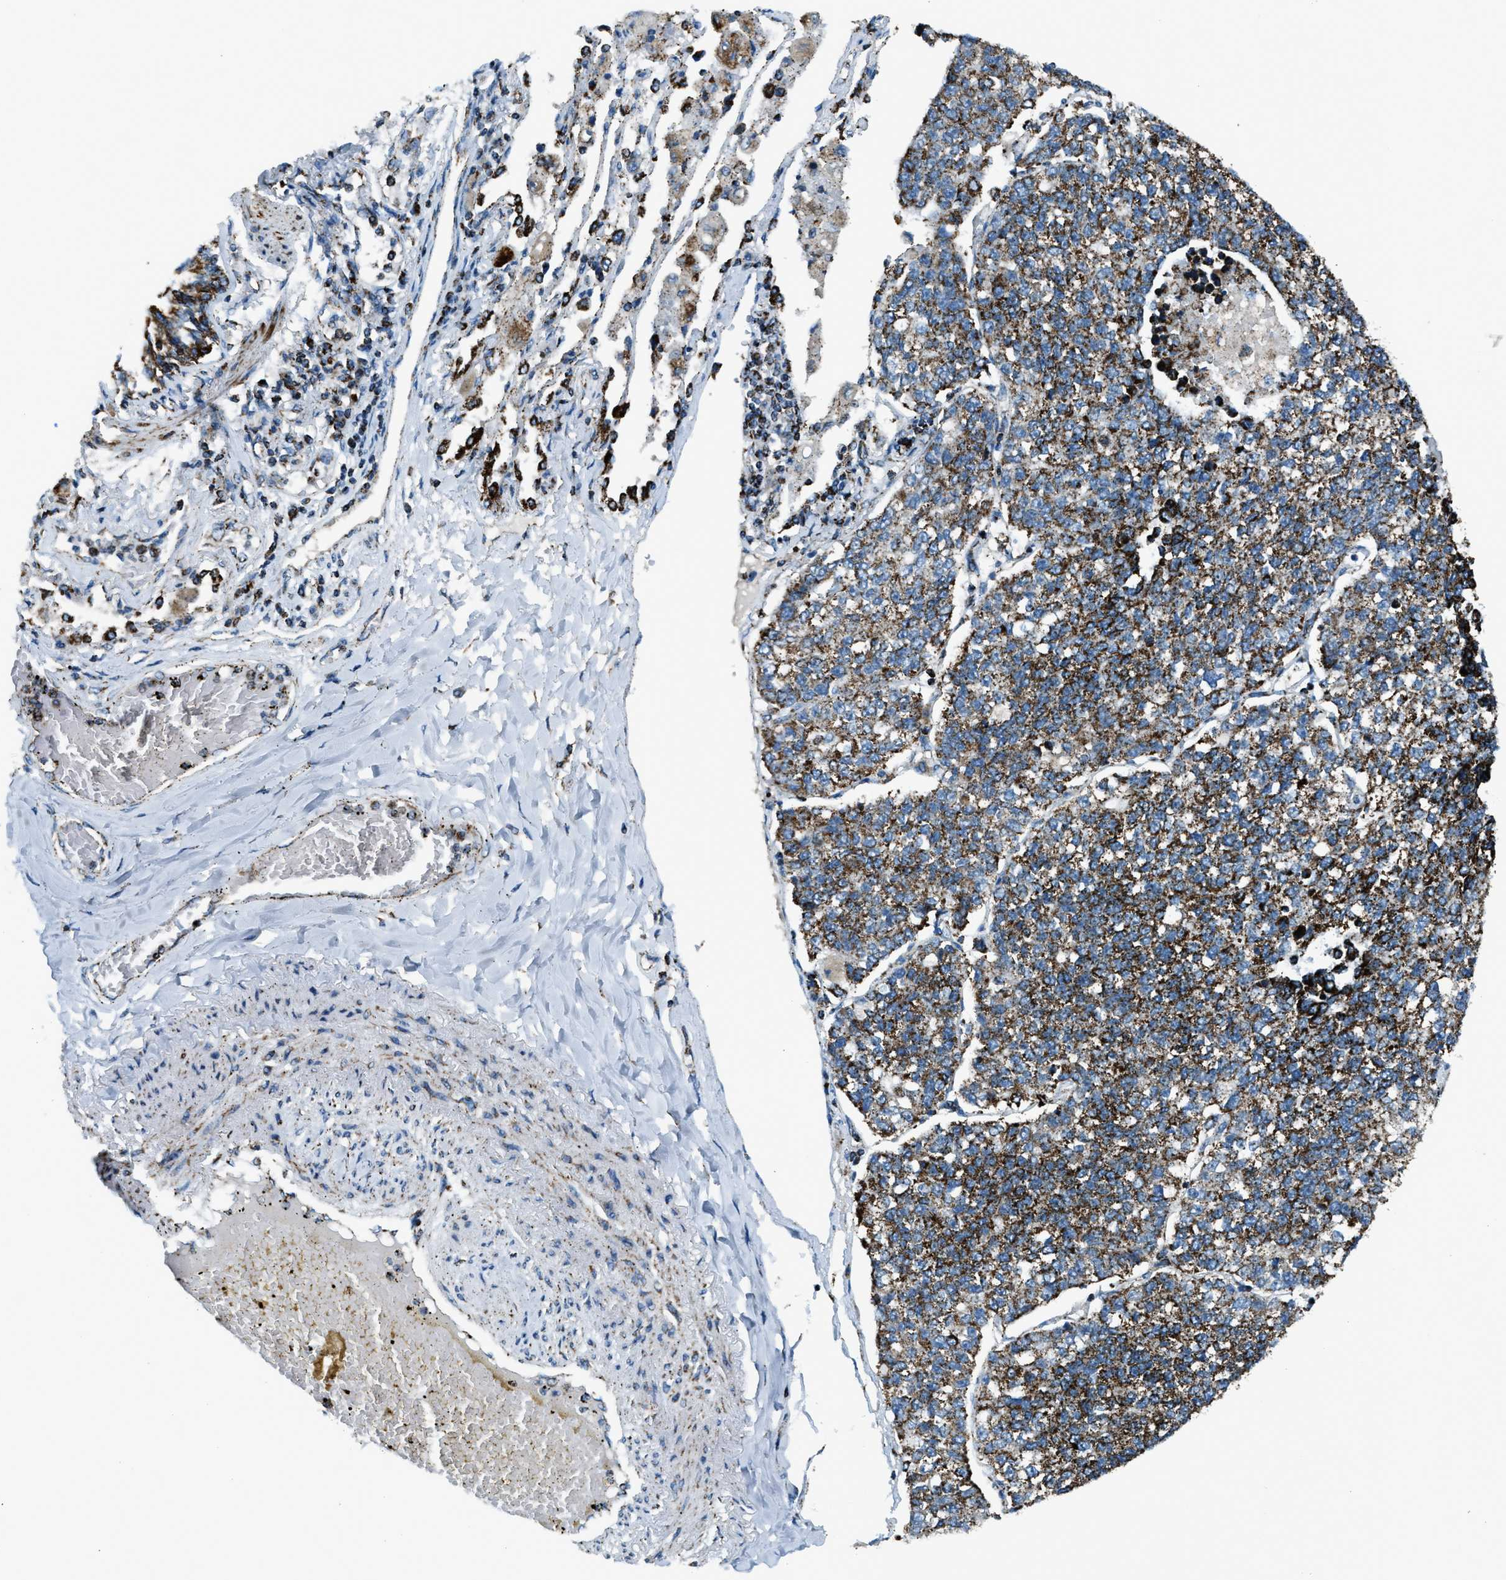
{"staining": {"intensity": "strong", "quantity": ">75%", "location": "cytoplasmic/membranous"}, "tissue": "lung cancer", "cell_type": "Tumor cells", "image_type": "cancer", "snomed": [{"axis": "morphology", "description": "Adenocarcinoma, NOS"}, {"axis": "topography", "description": "Lung"}], "caption": "A micrograph of adenocarcinoma (lung) stained for a protein shows strong cytoplasmic/membranous brown staining in tumor cells. (IHC, brightfield microscopy, high magnification).", "gene": "MDH2", "patient": {"sex": "male", "age": 49}}